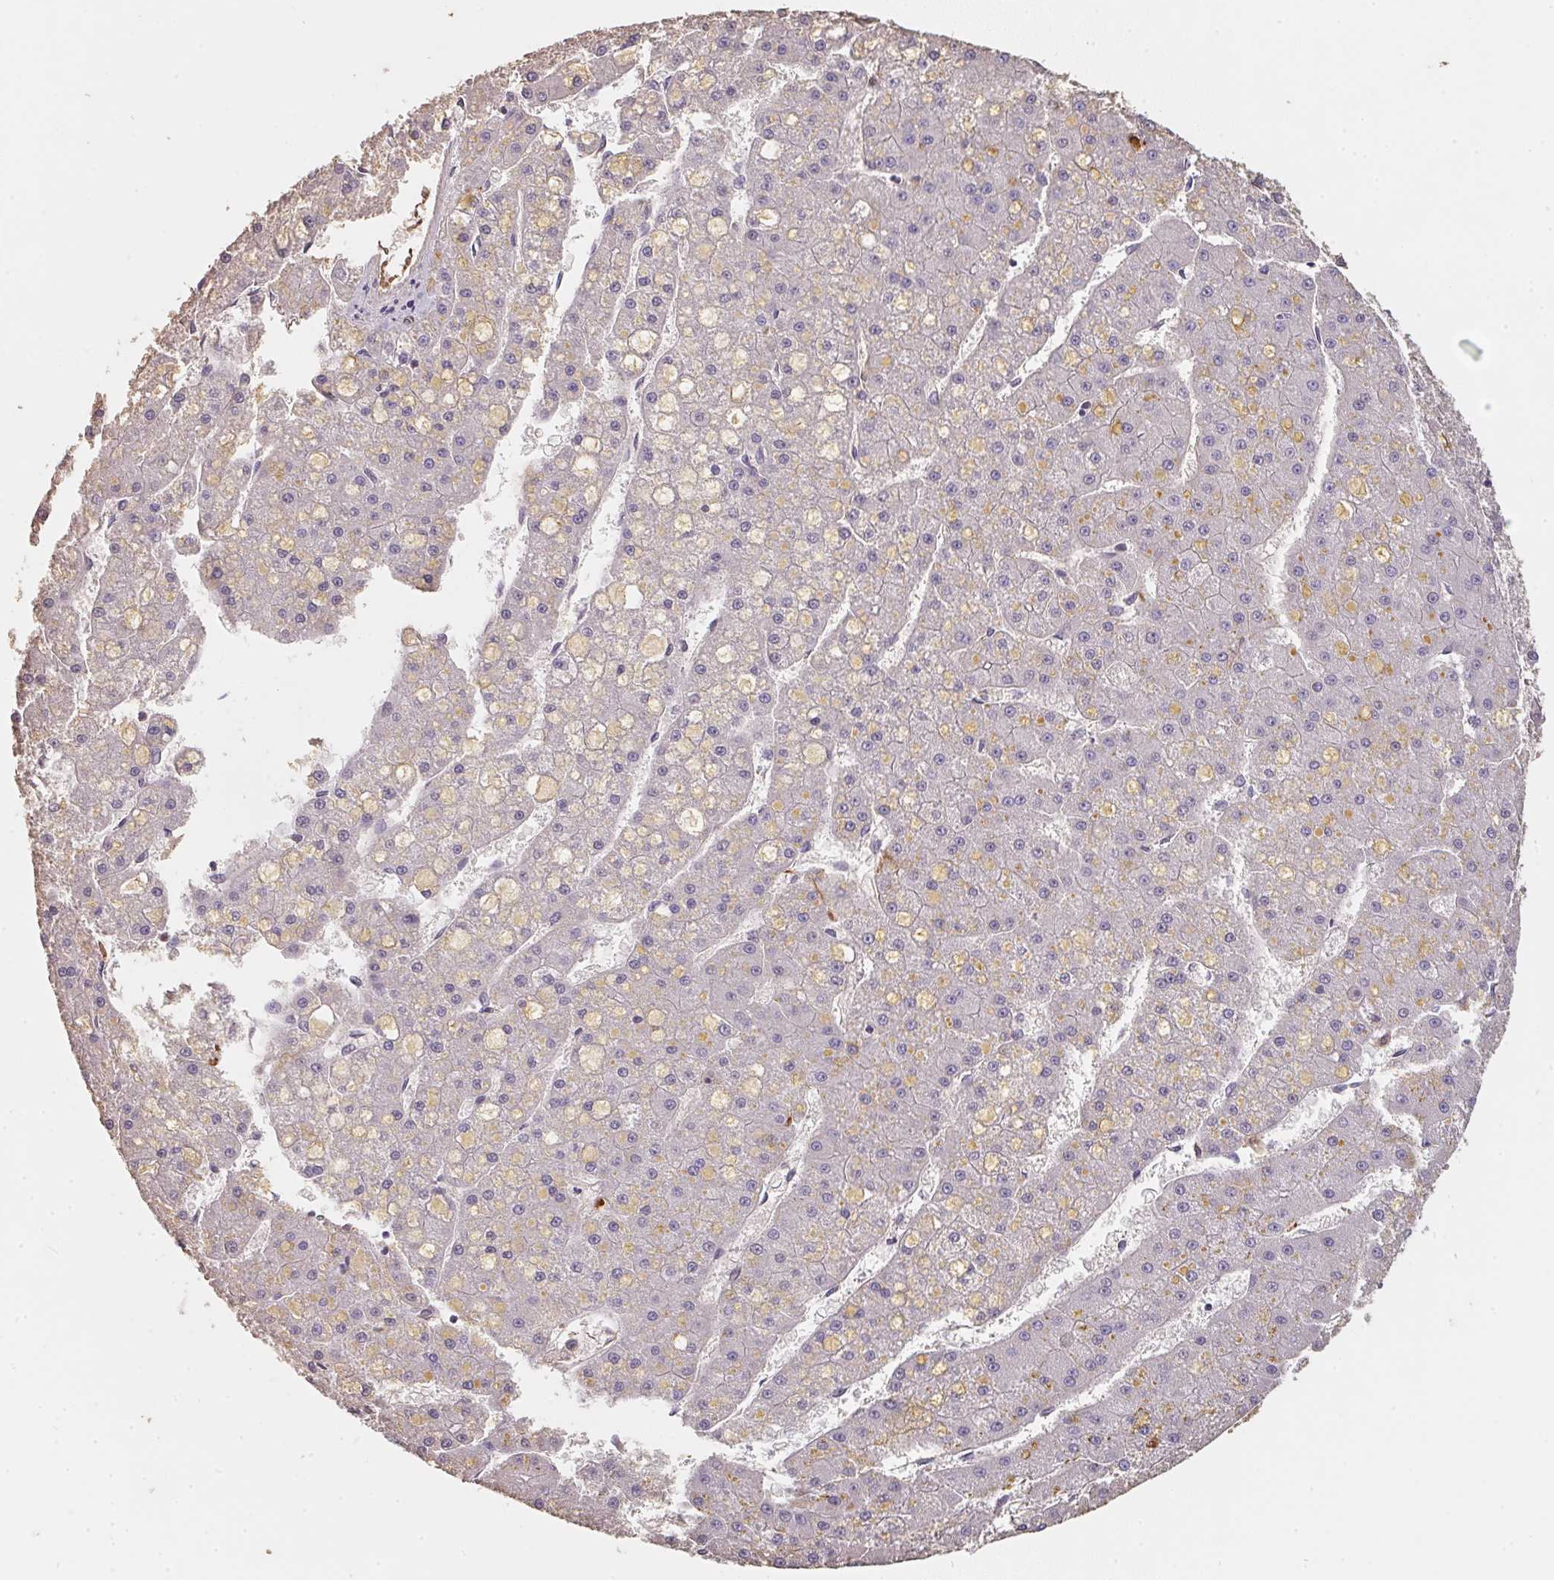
{"staining": {"intensity": "negative", "quantity": "none", "location": "none"}, "tissue": "liver cancer", "cell_type": "Tumor cells", "image_type": "cancer", "snomed": [{"axis": "morphology", "description": "Carcinoma, Hepatocellular, NOS"}, {"axis": "topography", "description": "Liver"}], "caption": "High magnification brightfield microscopy of liver hepatocellular carcinoma stained with DAB (3,3'-diaminobenzidine) (brown) and counterstained with hematoxylin (blue): tumor cells show no significant expression.", "gene": "TBKBP1", "patient": {"sex": "male", "age": 67}}